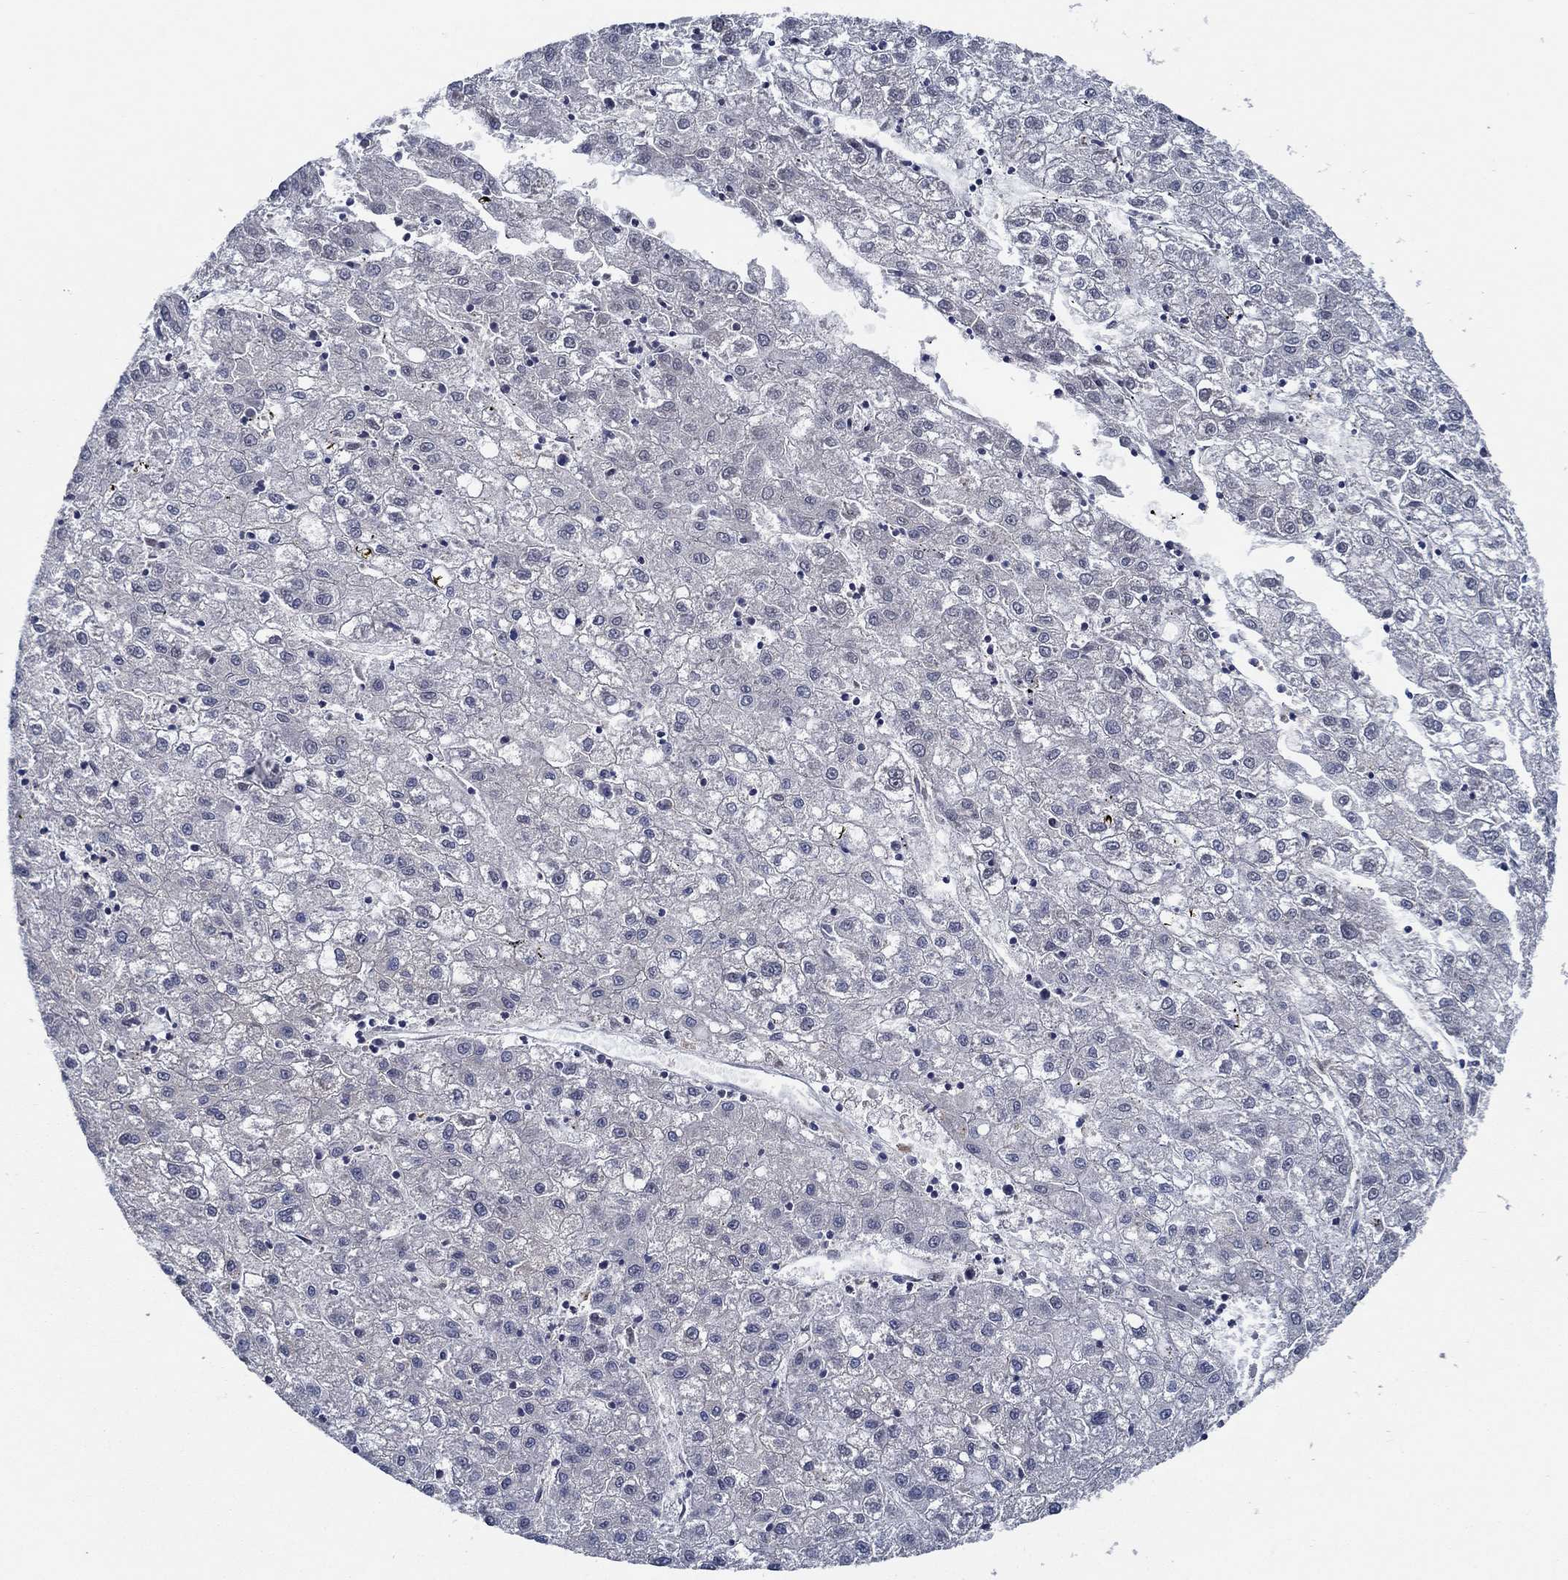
{"staining": {"intensity": "negative", "quantity": "none", "location": "none"}, "tissue": "liver cancer", "cell_type": "Tumor cells", "image_type": "cancer", "snomed": [{"axis": "morphology", "description": "Carcinoma, Hepatocellular, NOS"}, {"axis": "topography", "description": "Liver"}], "caption": "This is an immunohistochemistry histopathology image of human liver hepatocellular carcinoma. There is no expression in tumor cells.", "gene": "DACT1", "patient": {"sex": "male", "age": 72}}